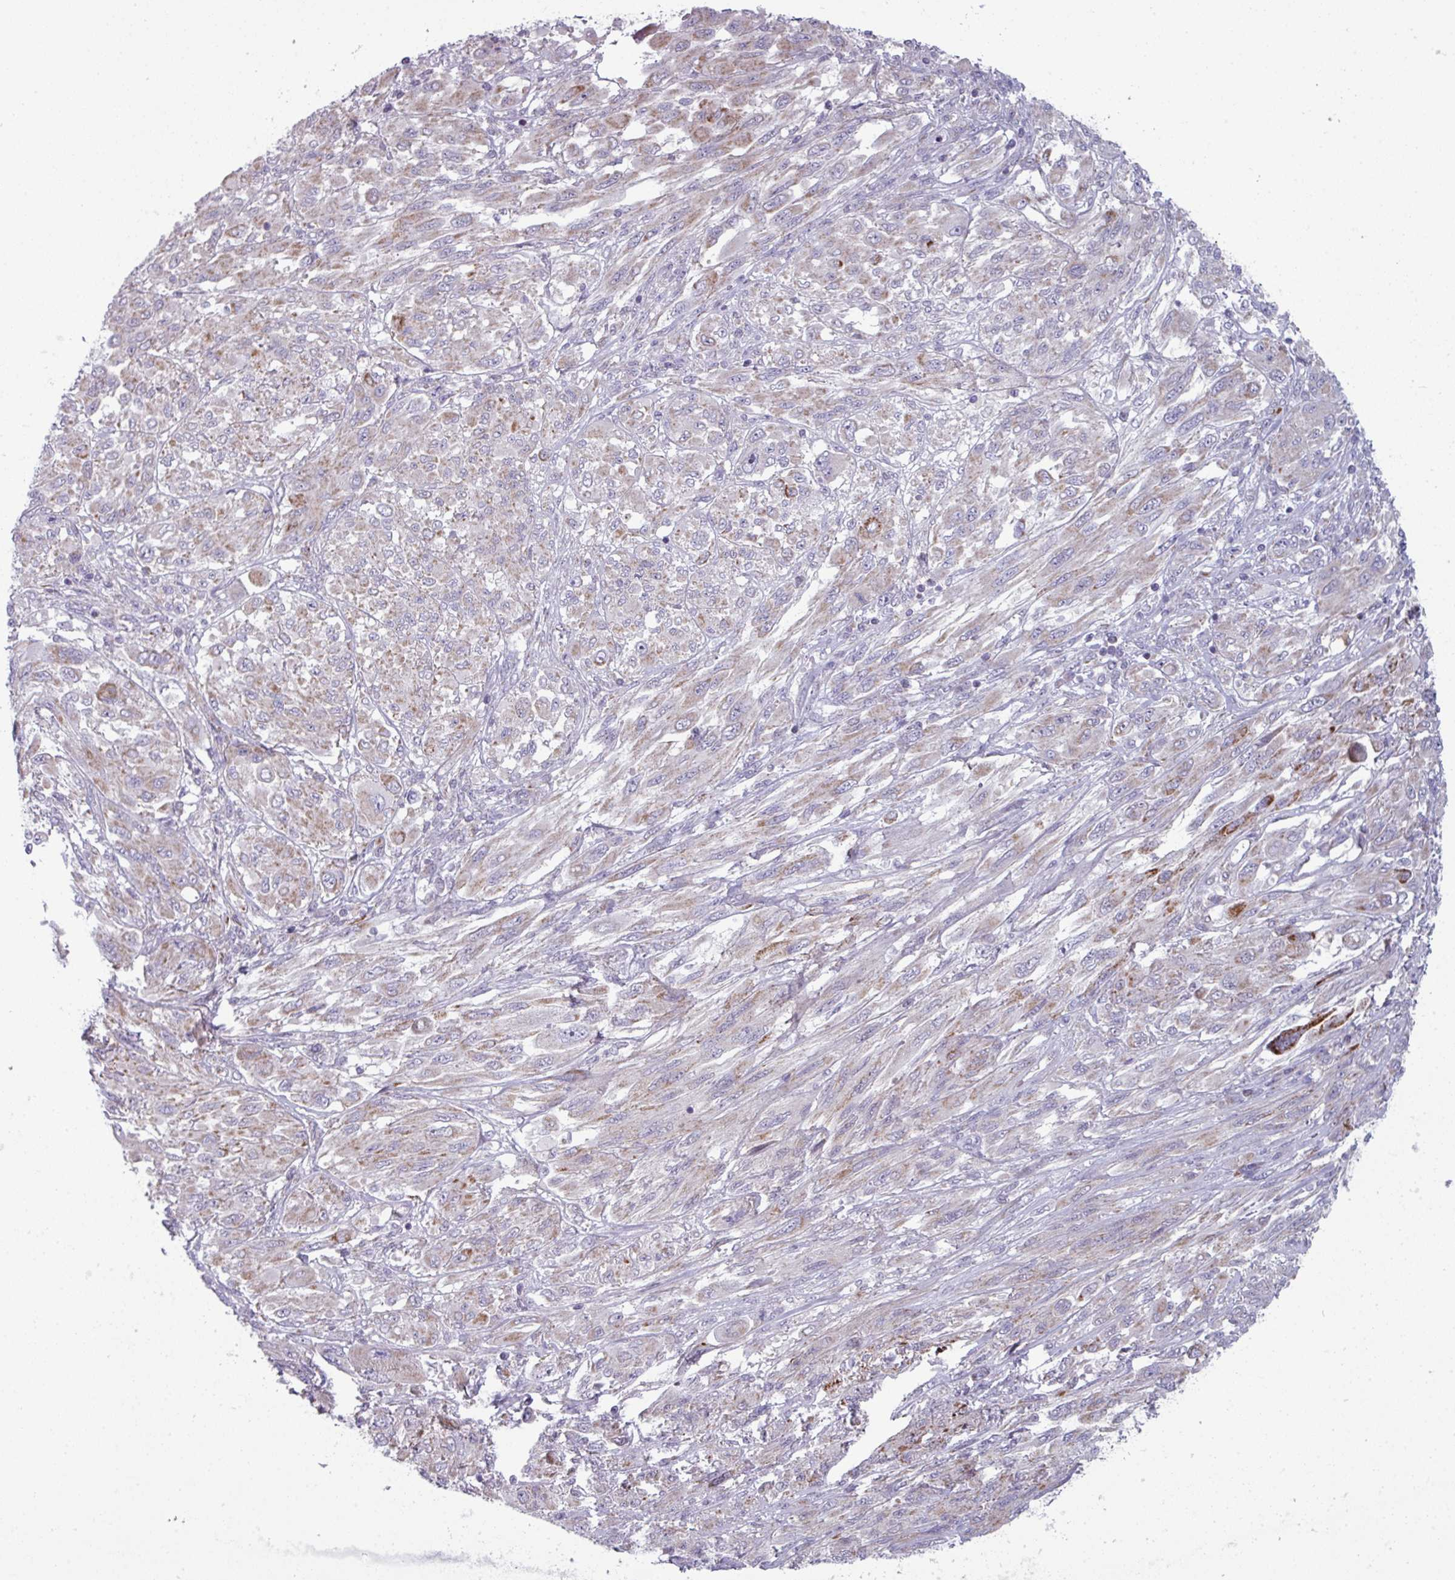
{"staining": {"intensity": "moderate", "quantity": "25%-75%", "location": "cytoplasmic/membranous"}, "tissue": "melanoma", "cell_type": "Tumor cells", "image_type": "cancer", "snomed": [{"axis": "morphology", "description": "Malignant melanoma, NOS"}, {"axis": "topography", "description": "Skin"}], "caption": "Immunohistochemical staining of melanoma reveals medium levels of moderate cytoplasmic/membranous protein positivity in about 25%-75% of tumor cells.", "gene": "ZNF615", "patient": {"sex": "female", "age": 91}}